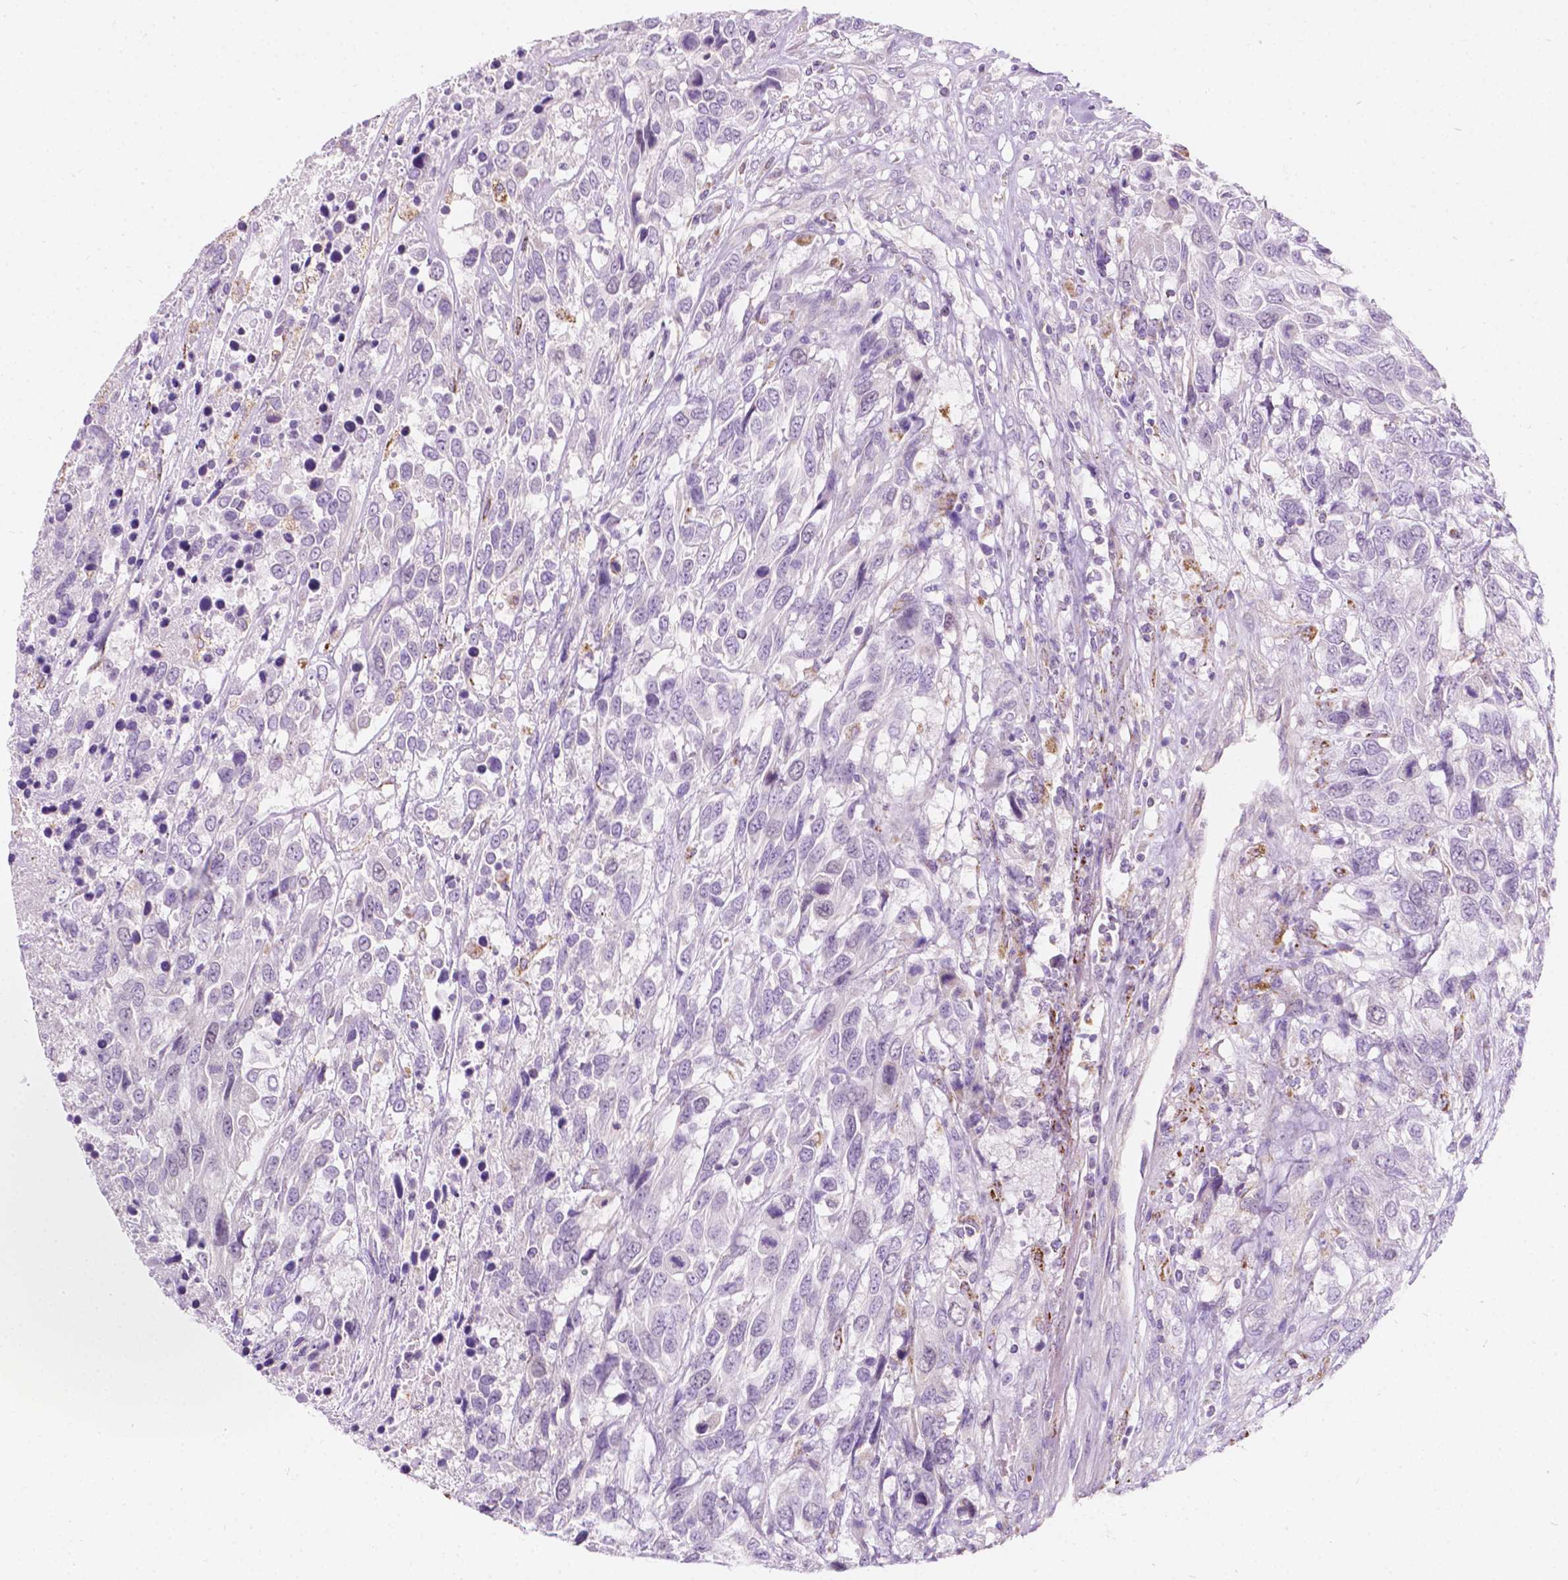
{"staining": {"intensity": "weak", "quantity": "<25%", "location": "cytoplasmic/membranous"}, "tissue": "urothelial cancer", "cell_type": "Tumor cells", "image_type": "cancer", "snomed": [{"axis": "morphology", "description": "Urothelial carcinoma, High grade"}, {"axis": "topography", "description": "Urinary bladder"}], "caption": "There is no significant staining in tumor cells of high-grade urothelial carcinoma. (Brightfield microscopy of DAB (3,3'-diaminobenzidine) immunohistochemistry at high magnification).", "gene": "NOS1AP", "patient": {"sex": "female", "age": 70}}